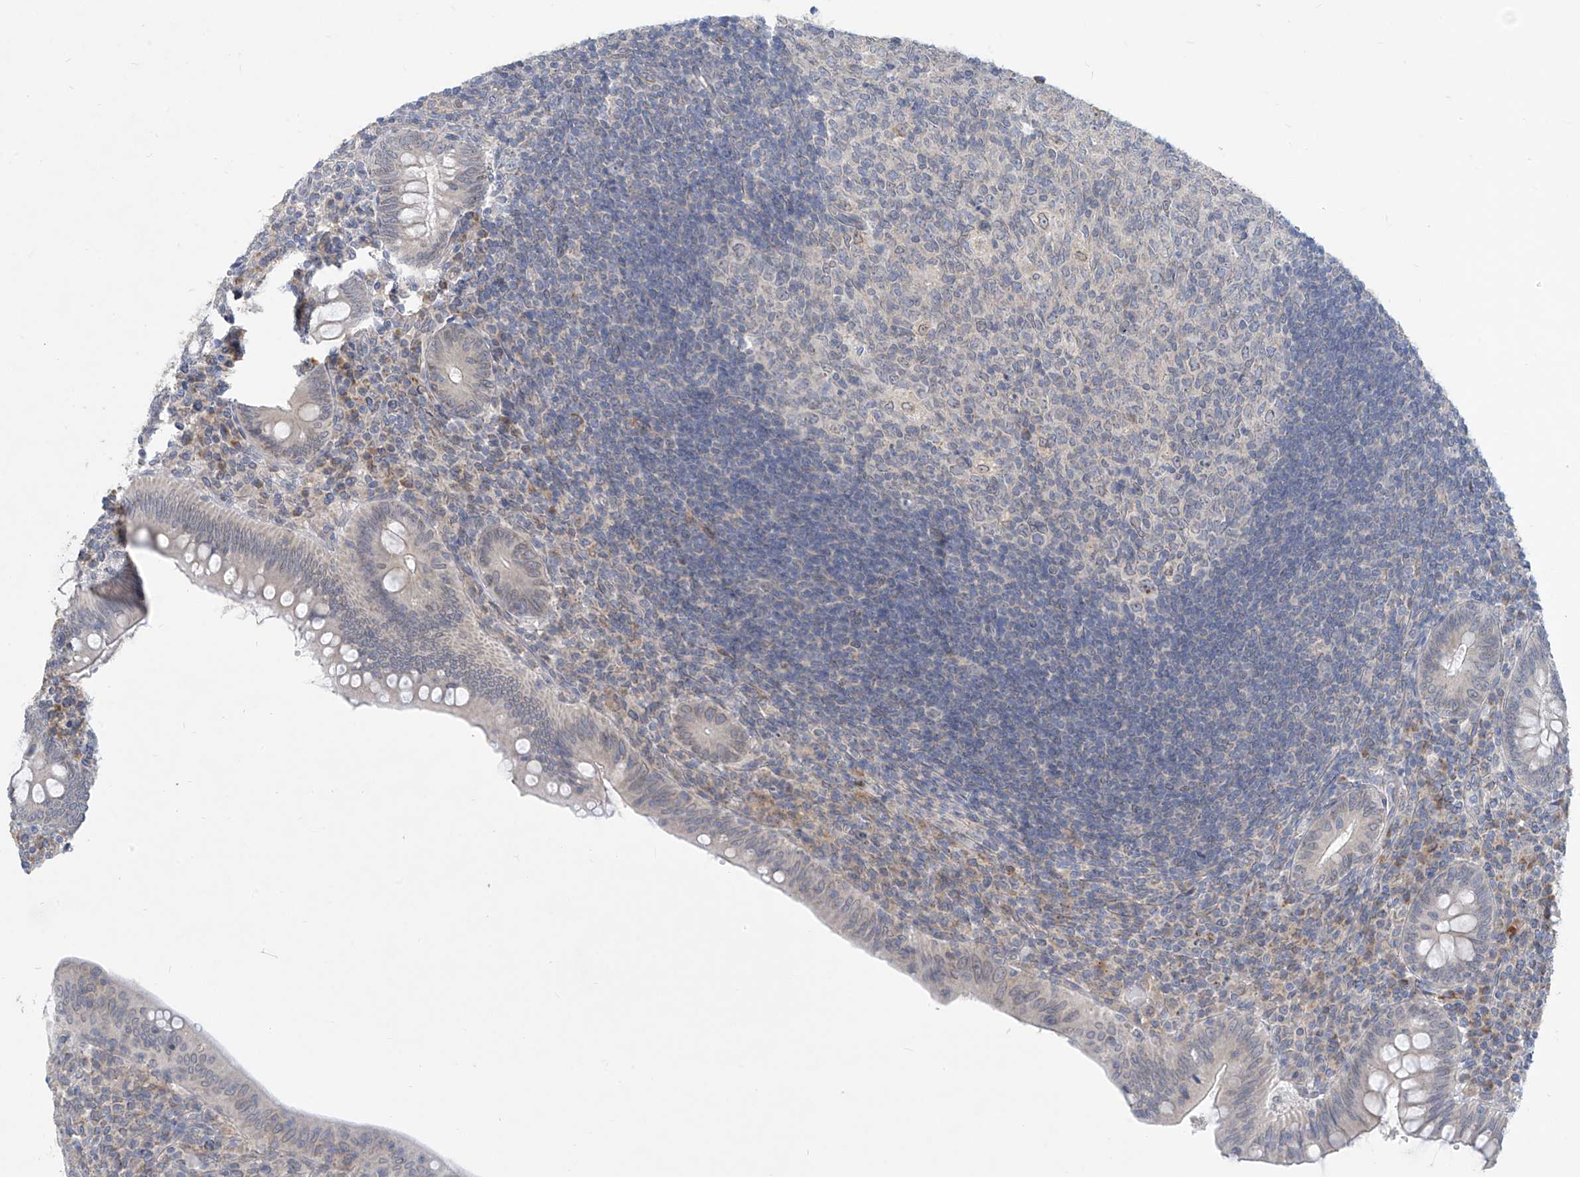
{"staining": {"intensity": "weak", "quantity": "<25%", "location": "cytoplasmic/membranous,nuclear"}, "tissue": "appendix", "cell_type": "Glandular cells", "image_type": "normal", "snomed": [{"axis": "morphology", "description": "Normal tissue, NOS"}, {"axis": "topography", "description": "Appendix"}], "caption": "The immunohistochemistry (IHC) photomicrograph has no significant staining in glandular cells of appendix.", "gene": "KRTAP25", "patient": {"sex": "male", "age": 14}}